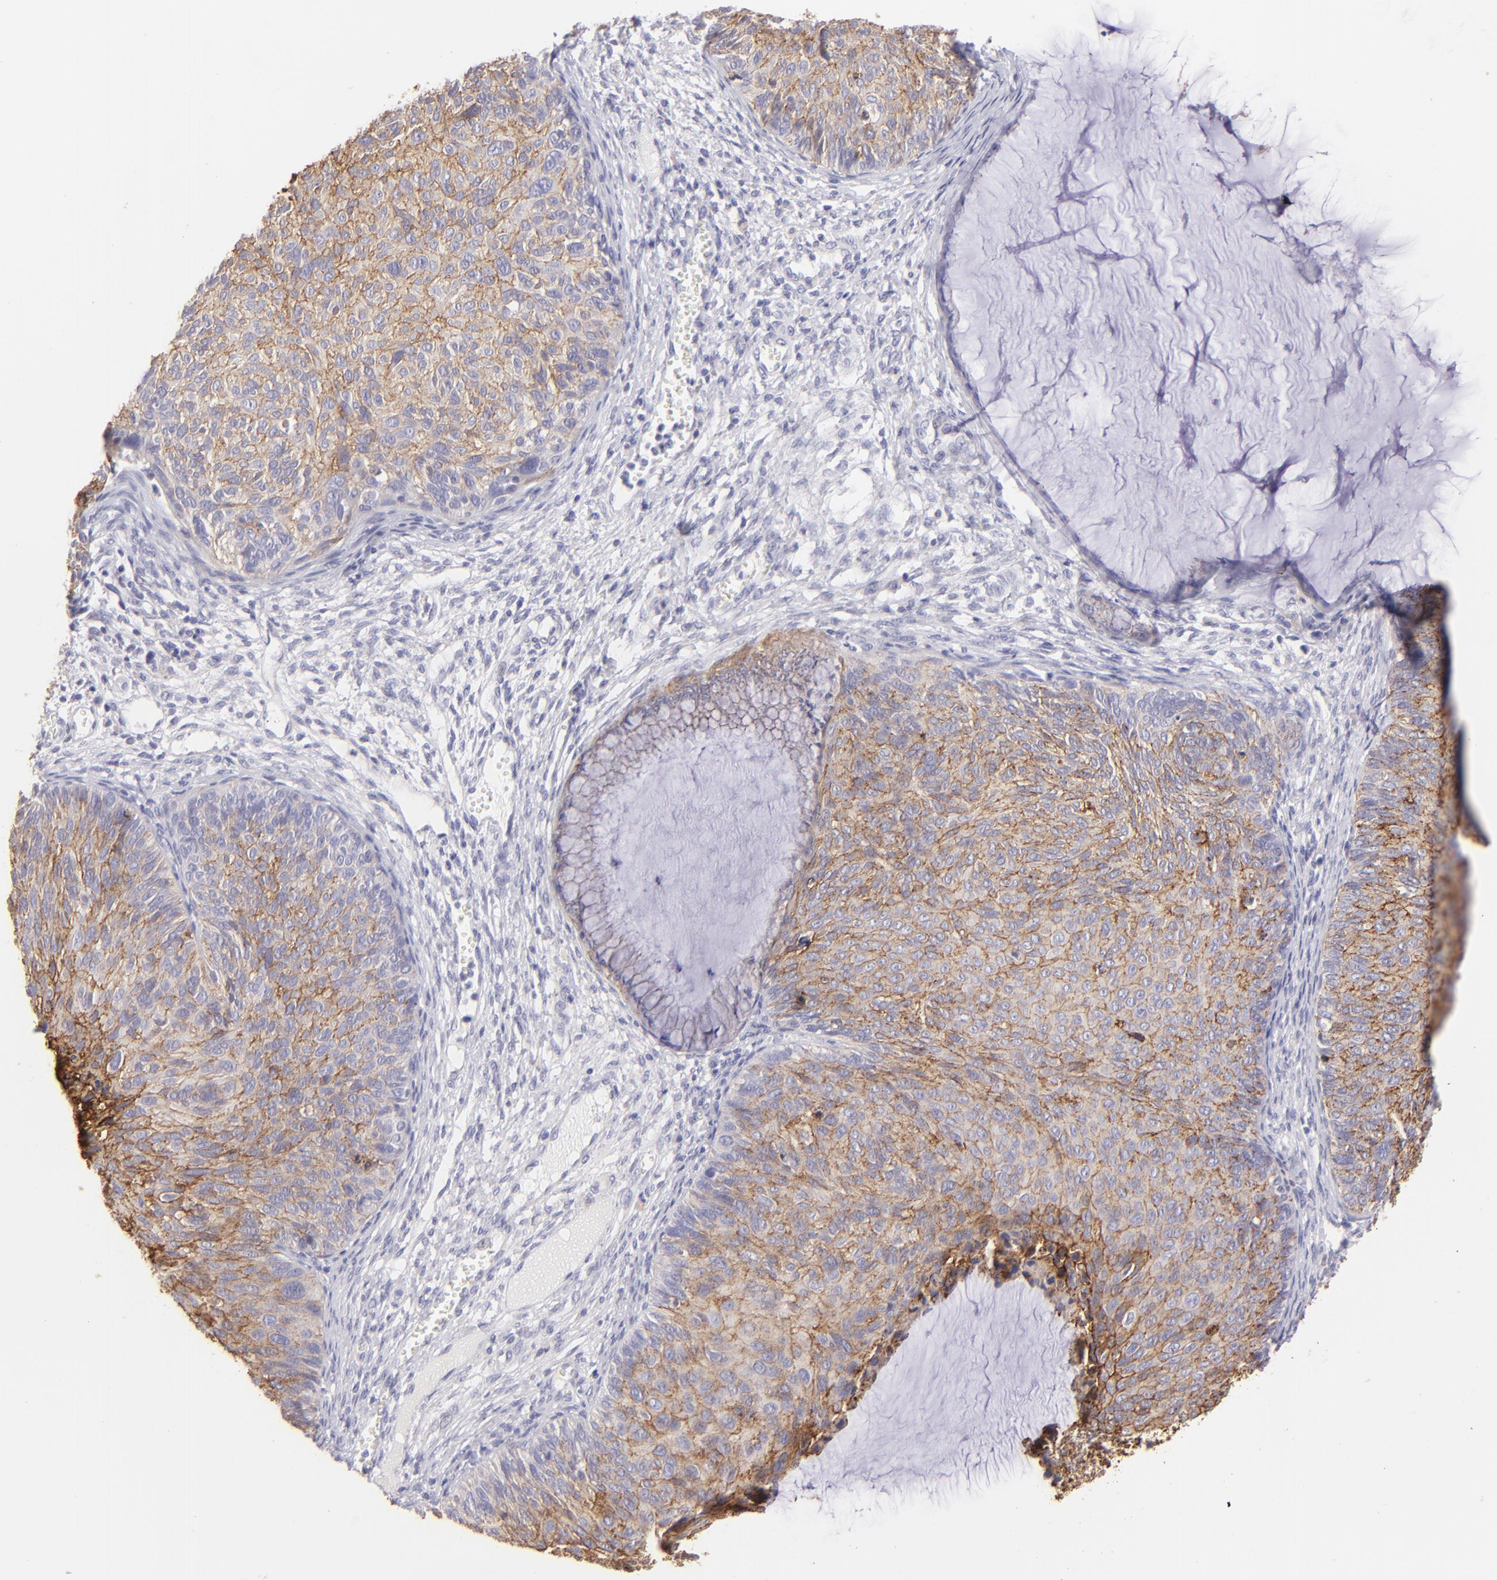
{"staining": {"intensity": "moderate", "quantity": ">75%", "location": "cytoplasmic/membranous"}, "tissue": "cervical cancer", "cell_type": "Tumor cells", "image_type": "cancer", "snomed": [{"axis": "morphology", "description": "Squamous cell carcinoma, NOS"}, {"axis": "topography", "description": "Cervix"}], "caption": "Human squamous cell carcinoma (cervical) stained for a protein (brown) displays moderate cytoplasmic/membranous positive staining in about >75% of tumor cells.", "gene": "CLDN4", "patient": {"sex": "female", "age": 36}}